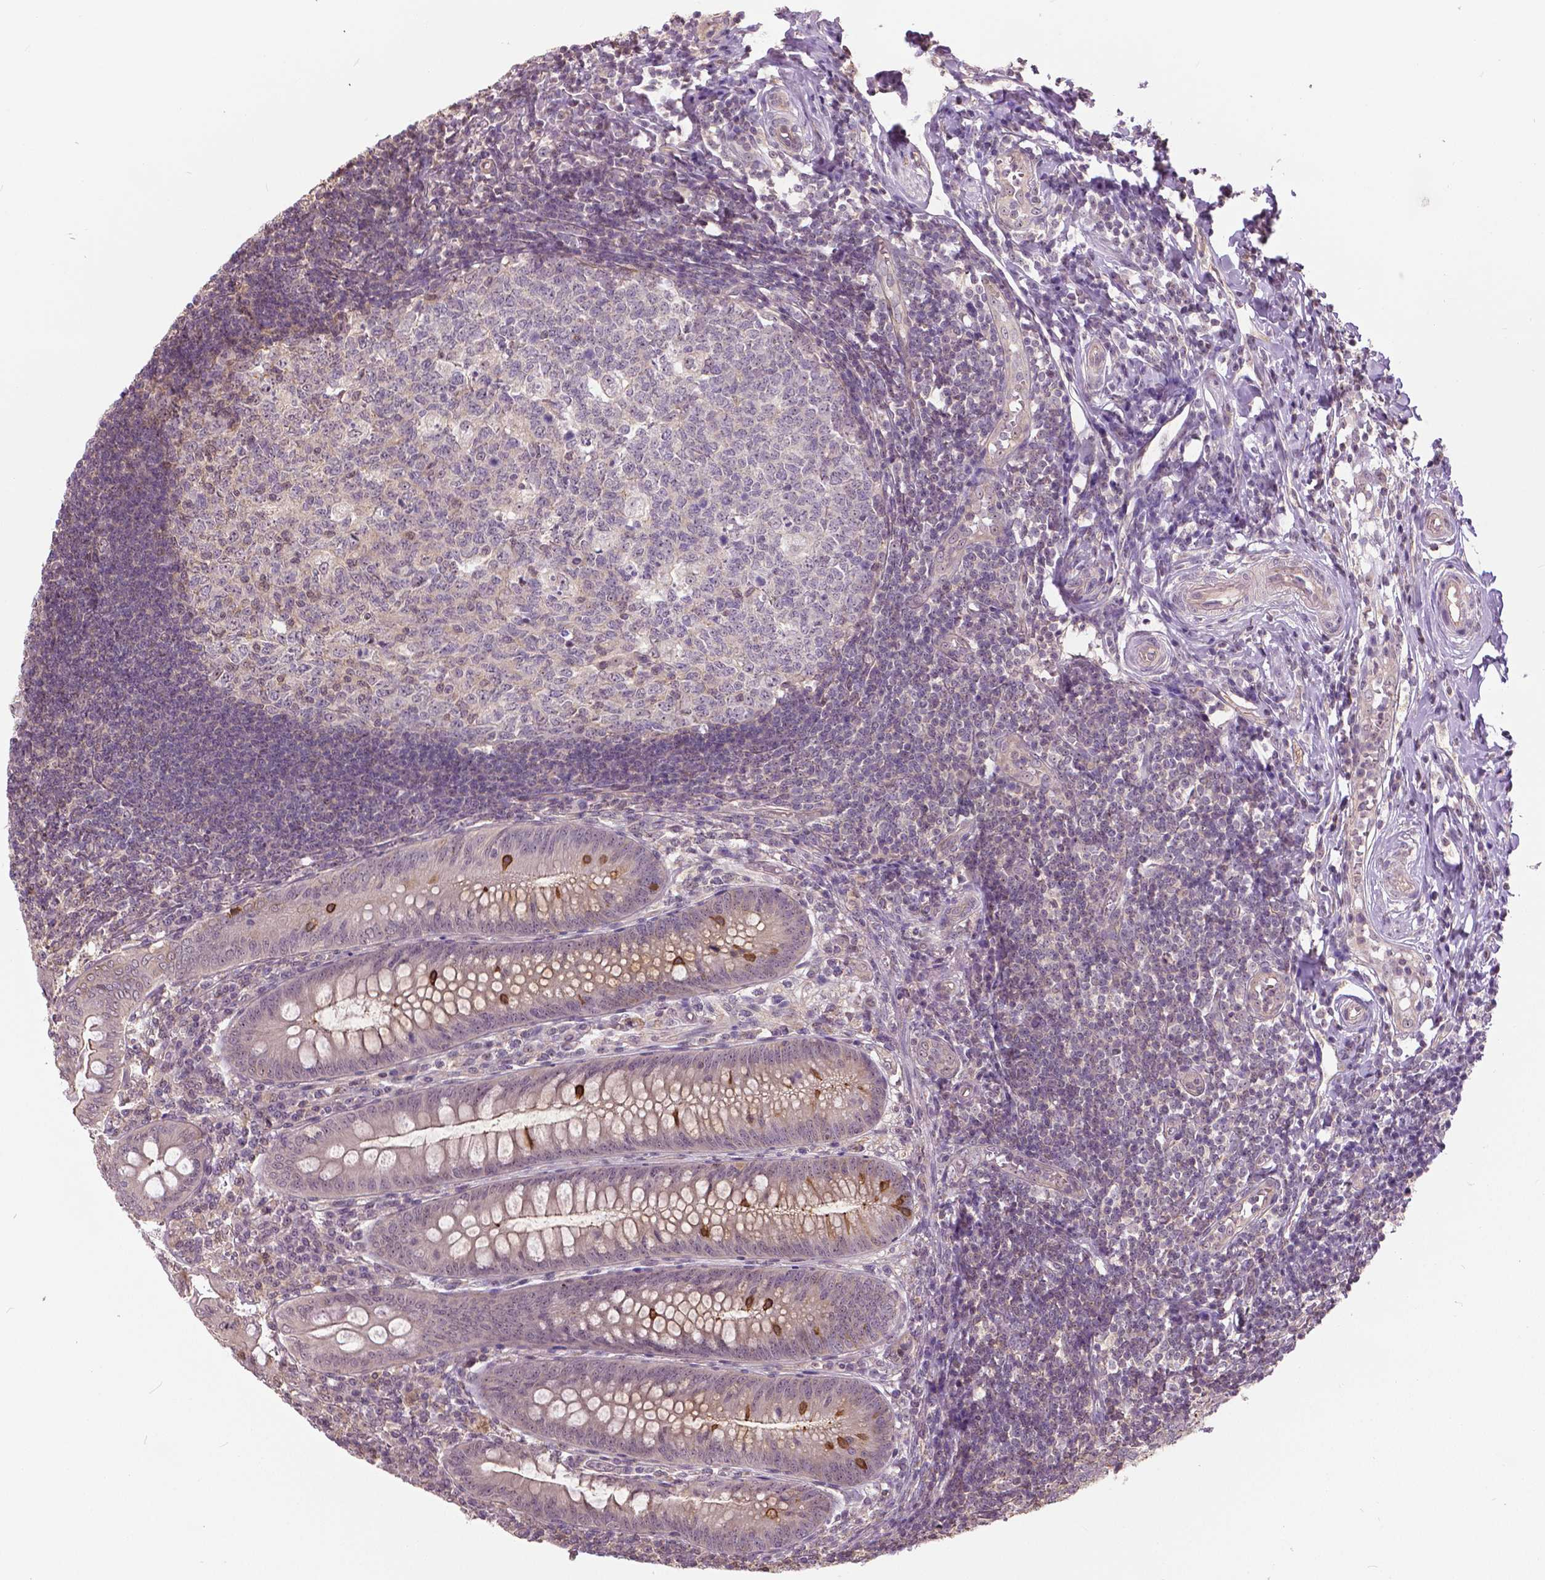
{"staining": {"intensity": "moderate", "quantity": "25%-75%", "location": "cytoplasmic/membranous"}, "tissue": "appendix", "cell_type": "Glandular cells", "image_type": "normal", "snomed": [{"axis": "morphology", "description": "Normal tissue, NOS"}, {"axis": "morphology", "description": "Inflammation, NOS"}, {"axis": "topography", "description": "Appendix"}], "caption": "About 25%-75% of glandular cells in benign human appendix show moderate cytoplasmic/membranous protein positivity as visualized by brown immunohistochemical staining.", "gene": "ANXA13", "patient": {"sex": "male", "age": 16}}